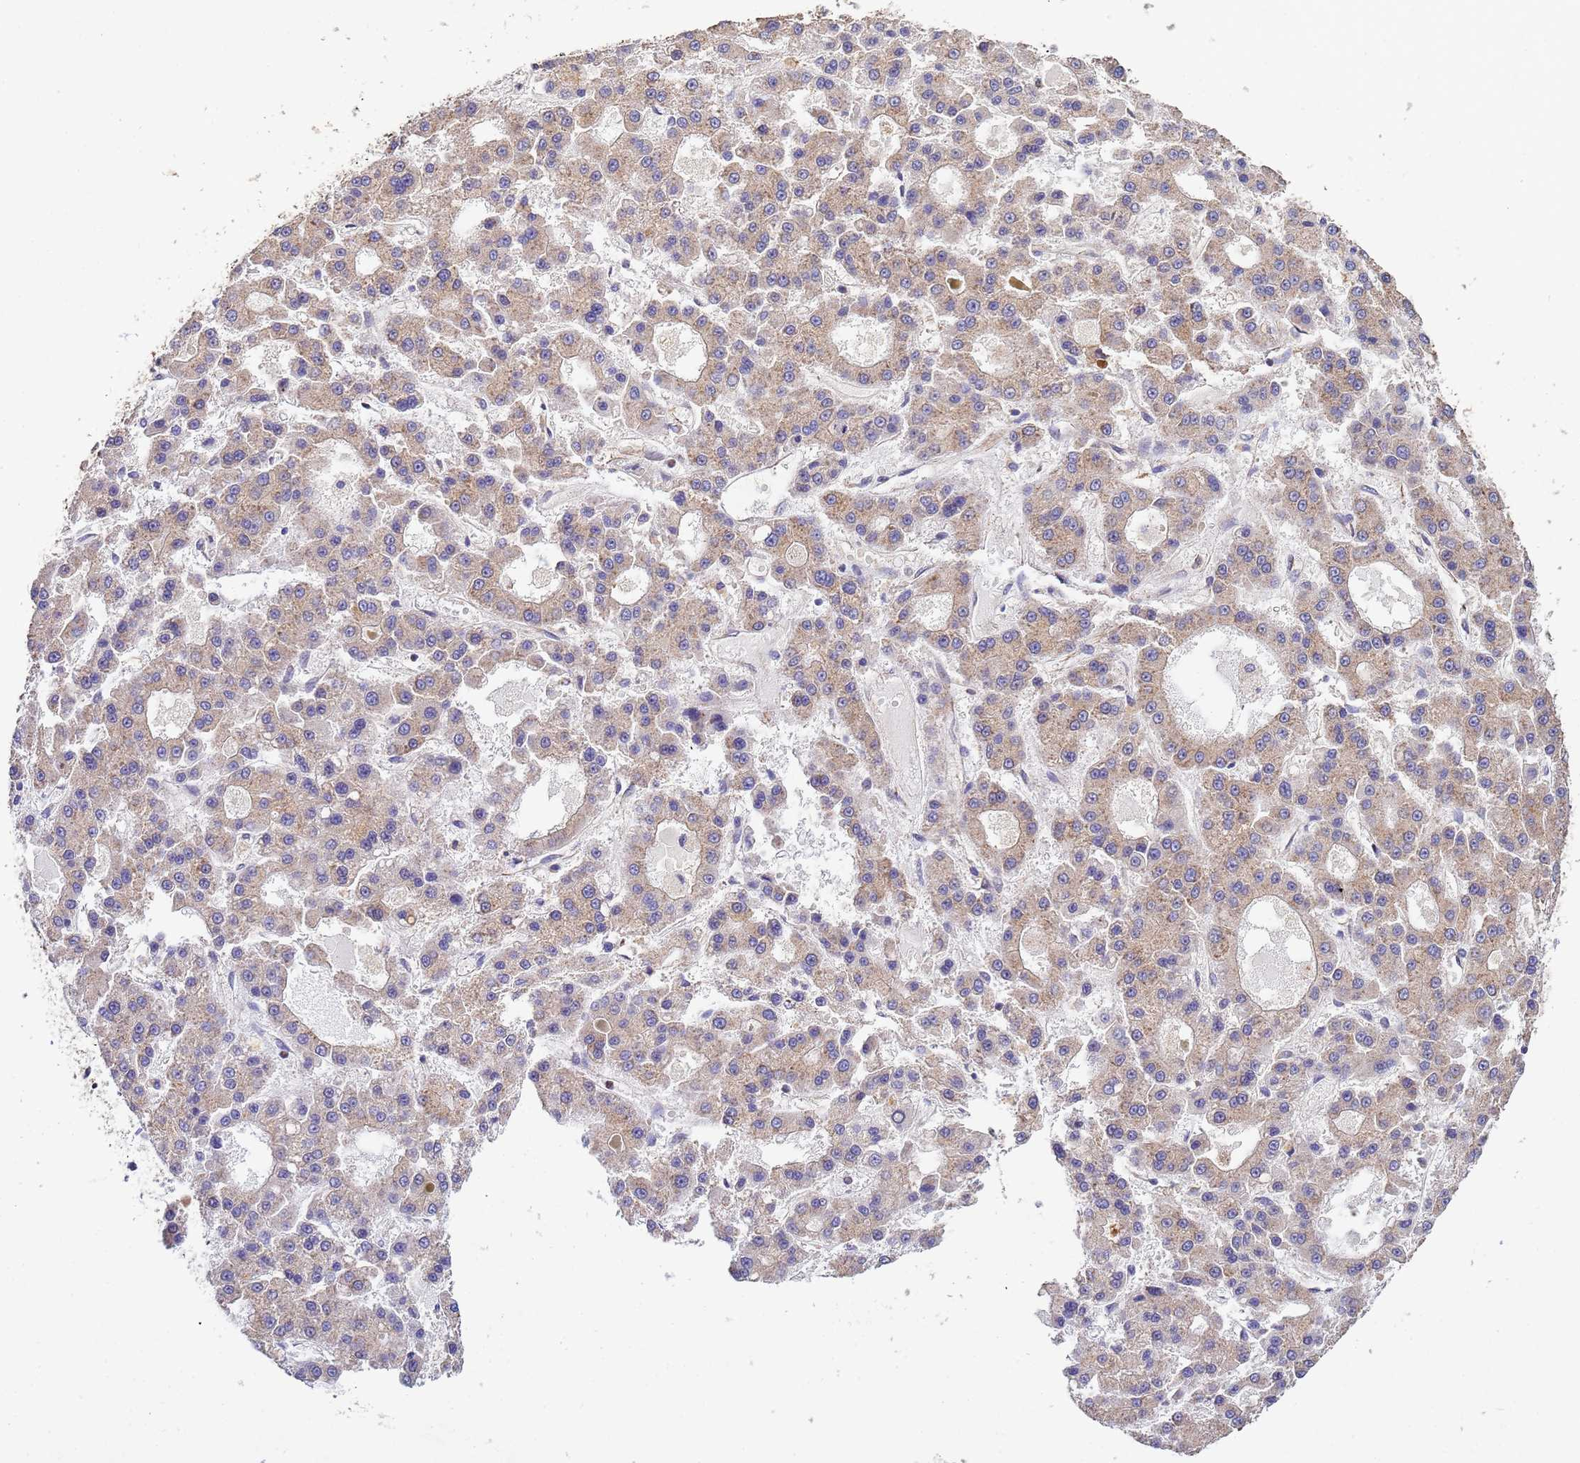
{"staining": {"intensity": "weak", "quantity": ">75%", "location": "cytoplasmic/membranous"}, "tissue": "liver cancer", "cell_type": "Tumor cells", "image_type": "cancer", "snomed": [{"axis": "morphology", "description": "Carcinoma, Hepatocellular, NOS"}, {"axis": "topography", "description": "Liver"}], "caption": "High-power microscopy captured an IHC image of liver hepatocellular carcinoma, revealing weak cytoplasmic/membranous positivity in approximately >75% of tumor cells.", "gene": "CDC34", "patient": {"sex": "male", "age": 70}}